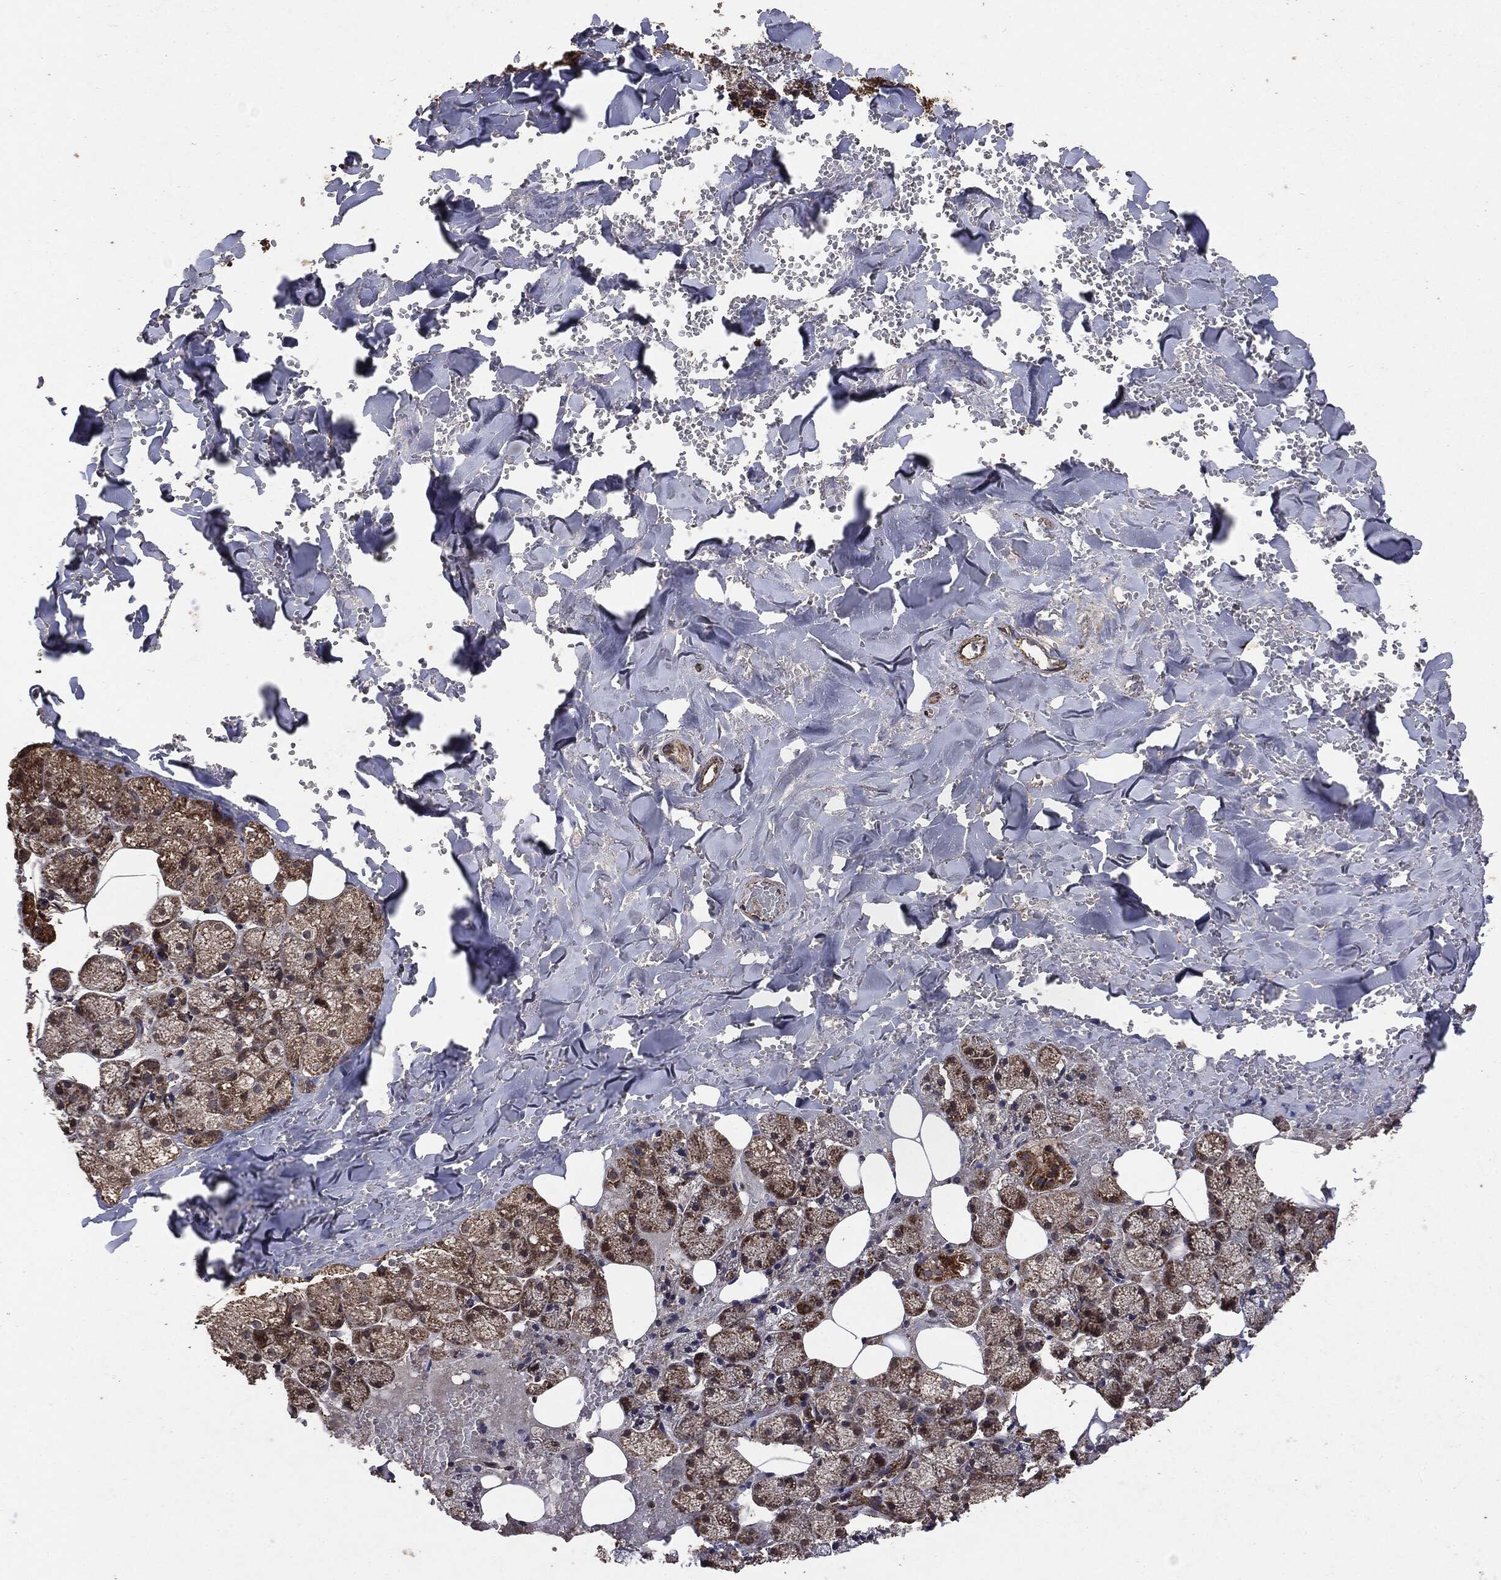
{"staining": {"intensity": "moderate", "quantity": ">75%", "location": "cytoplasmic/membranous"}, "tissue": "salivary gland", "cell_type": "Glandular cells", "image_type": "normal", "snomed": [{"axis": "morphology", "description": "Normal tissue, NOS"}, {"axis": "topography", "description": "Salivary gland"}], "caption": "Protein staining of benign salivary gland reveals moderate cytoplasmic/membranous staining in about >75% of glandular cells. (IHC, brightfield microscopy, high magnification).", "gene": "MTOR", "patient": {"sex": "male", "age": 38}}